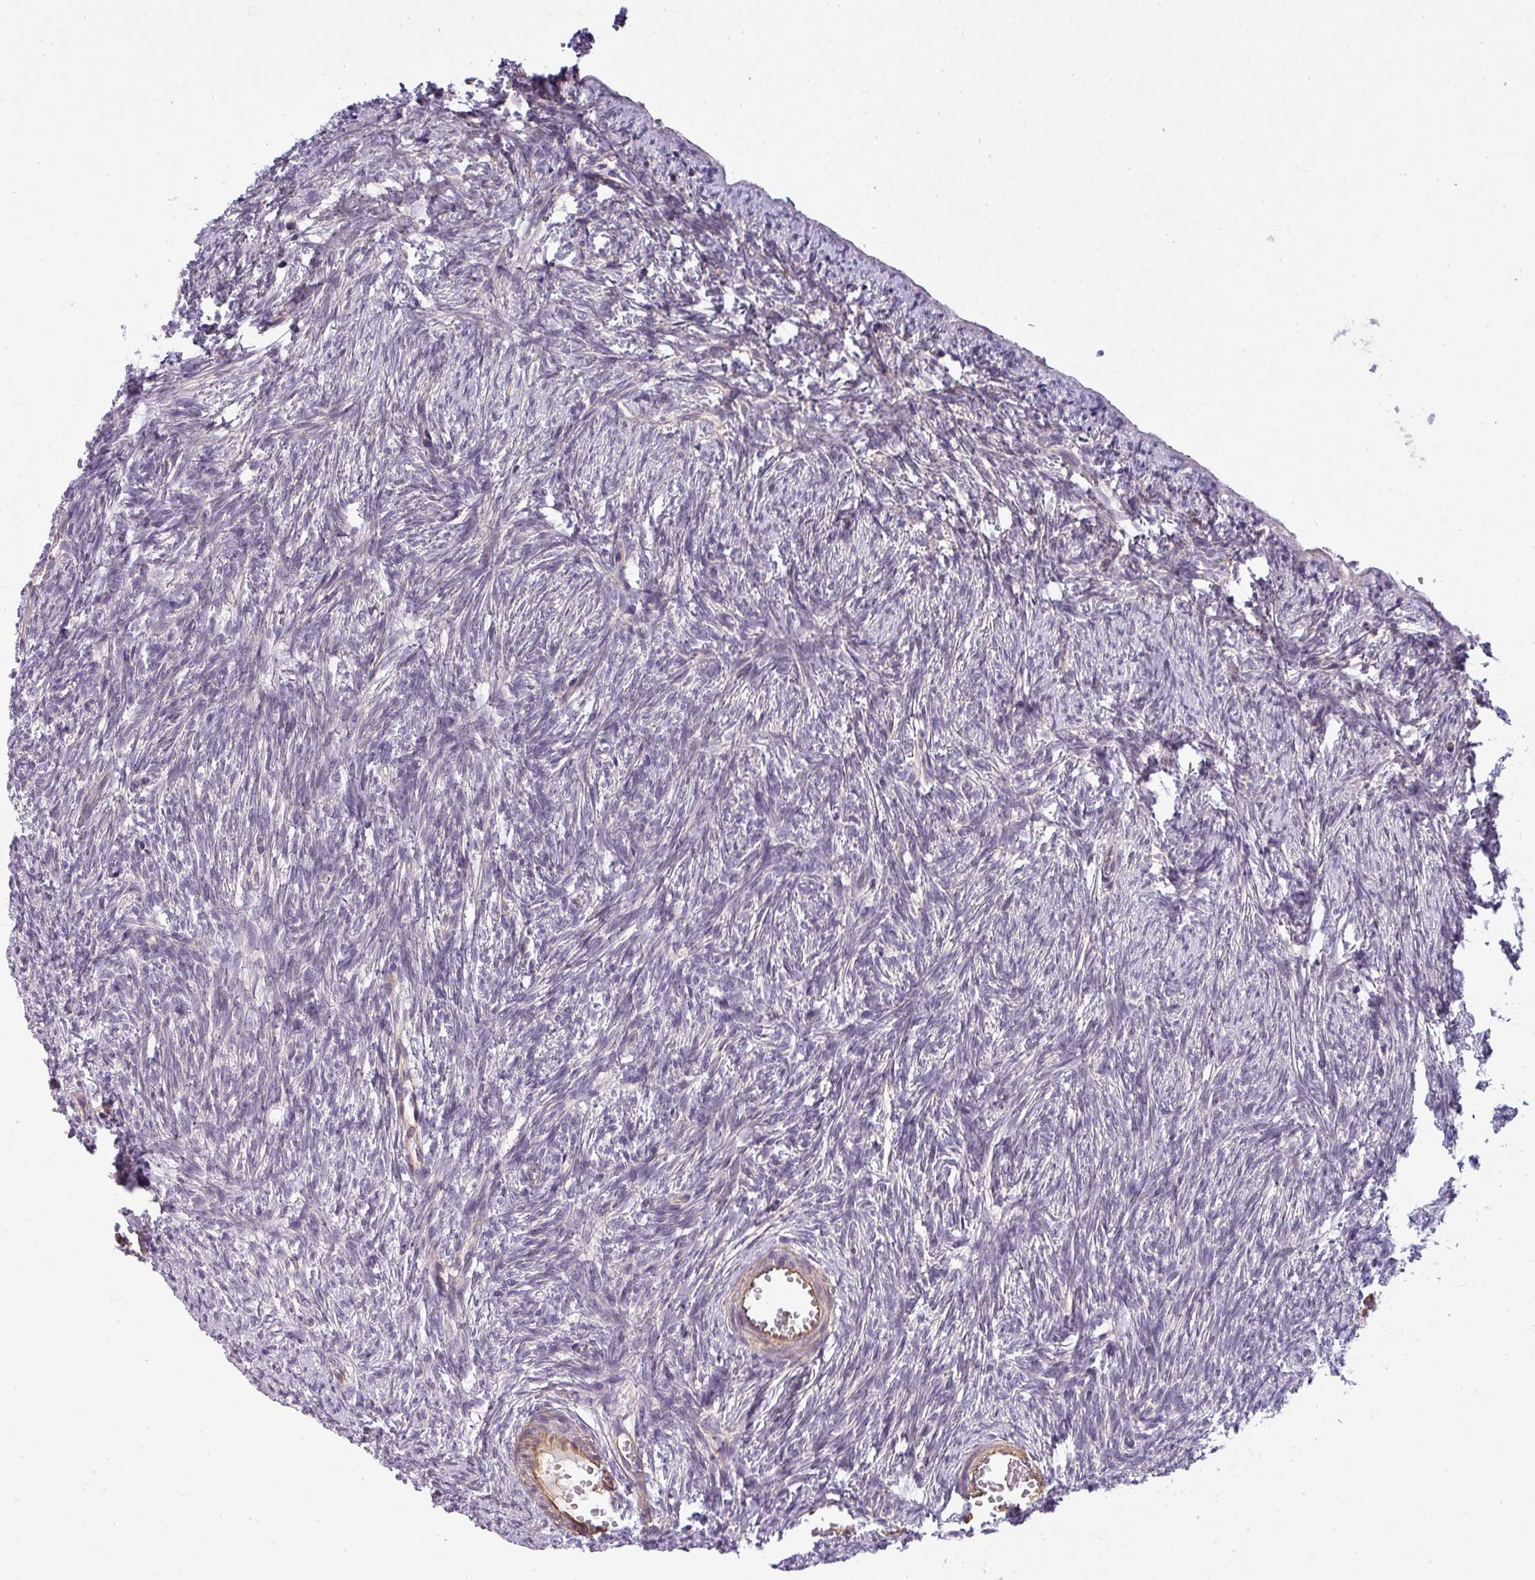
{"staining": {"intensity": "negative", "quantity": "none", "location": "none"}, "tissue": "ovary", "cell_type": "Ovarian stroma cells", "image_type": "normal", "snomed": [{"axis": "morphology", "description": "Normal tissue, NOS"}, {"axis": "topography", "description": "Ovary"}], "caption": "An immunohistochemistry photomicrograph of normal ovary is shown. There is no staining in ovarian stroma cells of ovary.", "gene": "ZNF835", "patient": {"sex": "female", "age": 51}}